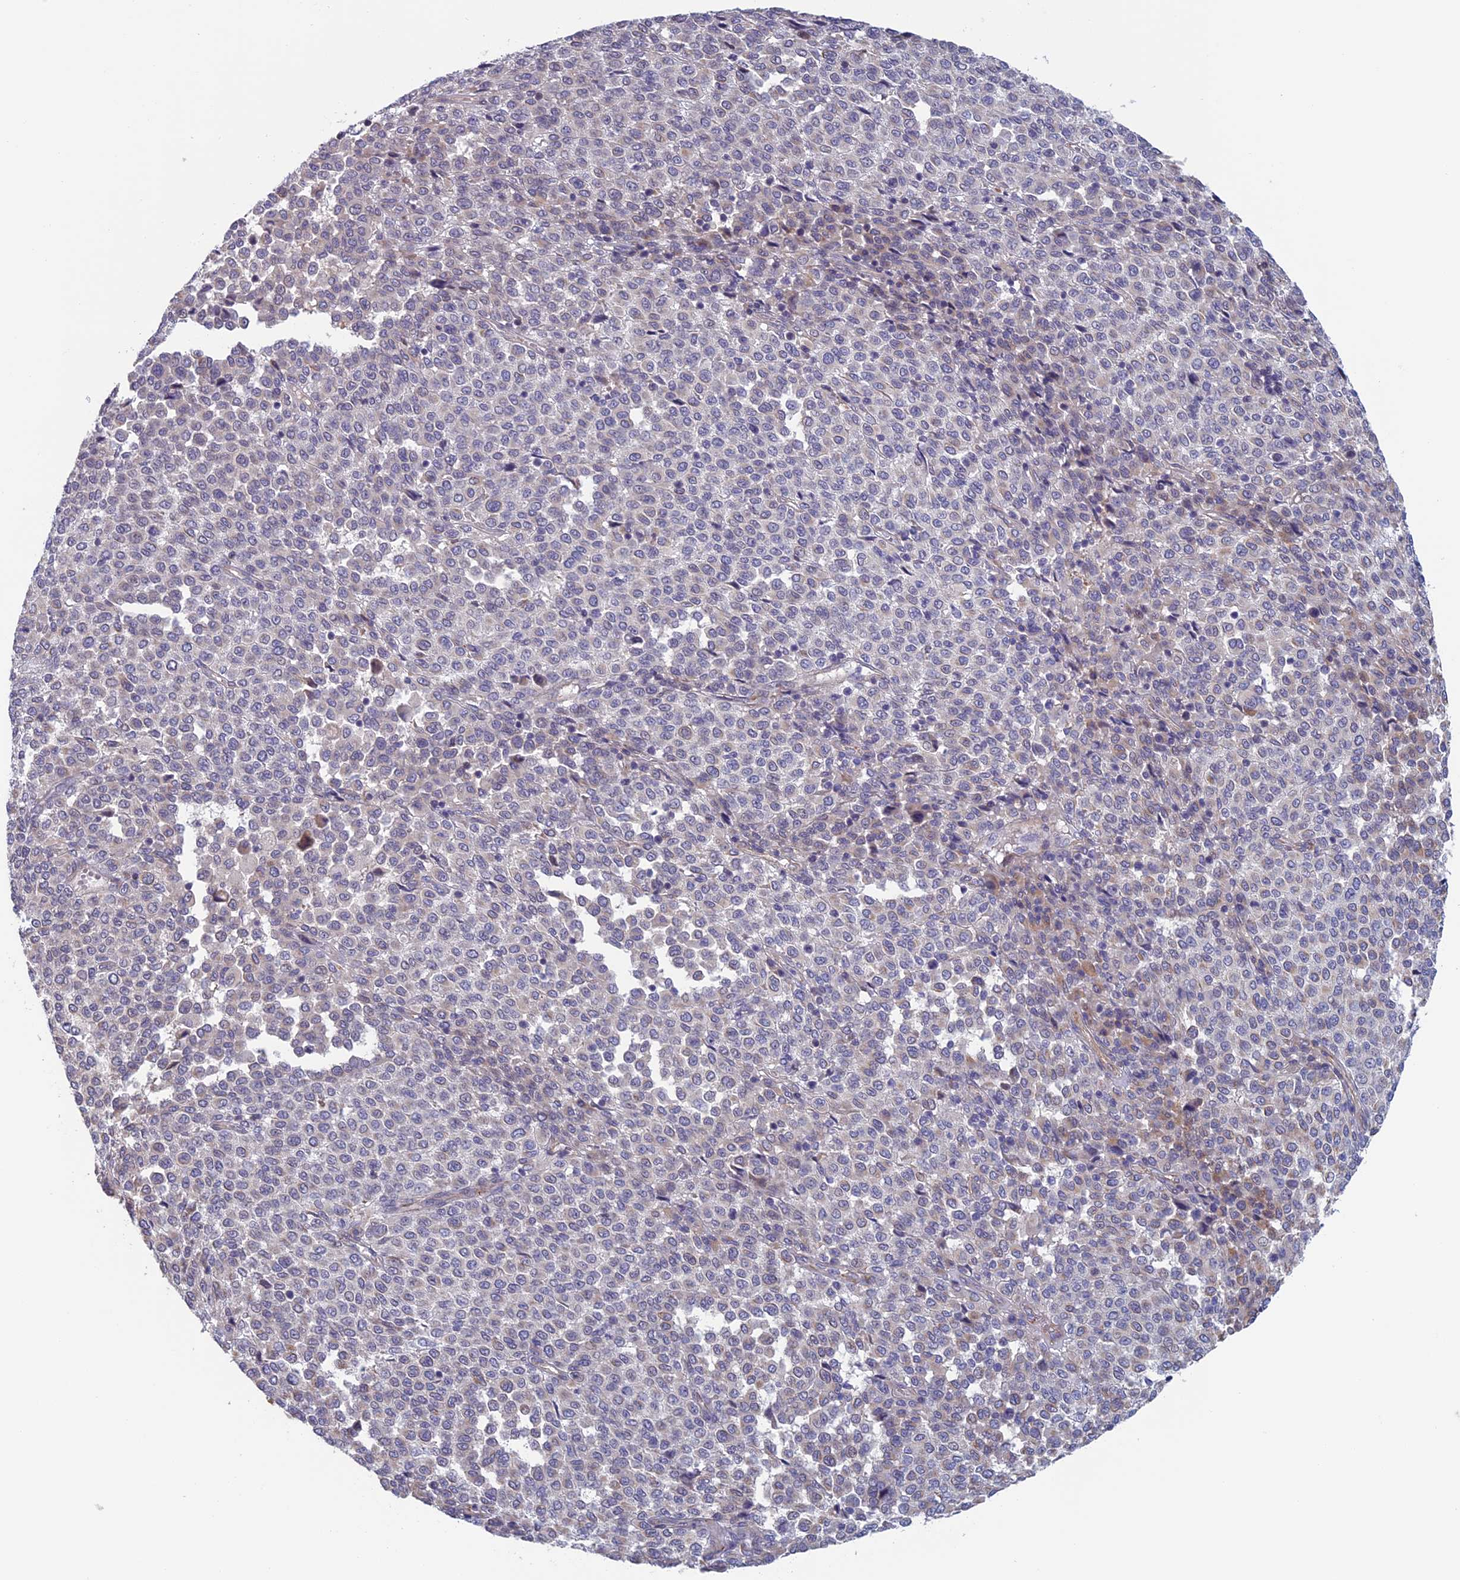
{"staining": {"intensity": "negative", "quantity": "none", "location": "none"}, "tissue": "melanoma", "cell_type": "Tumor cells", "image_type": "cancer", "snomed": [{"axis": "morphology", "description": "Malignant melanoma, Metastatic site"}, {"axis": "topography", "description": "Pancreas"}], "caption": "Malignant melanoma (metastatic site) stained for a protein using immunohistochemistry (IHC) exhibits no positivity tumor cells.", "gene": "BCL2L10", "patient": {"sex": "female", "age": 30}}